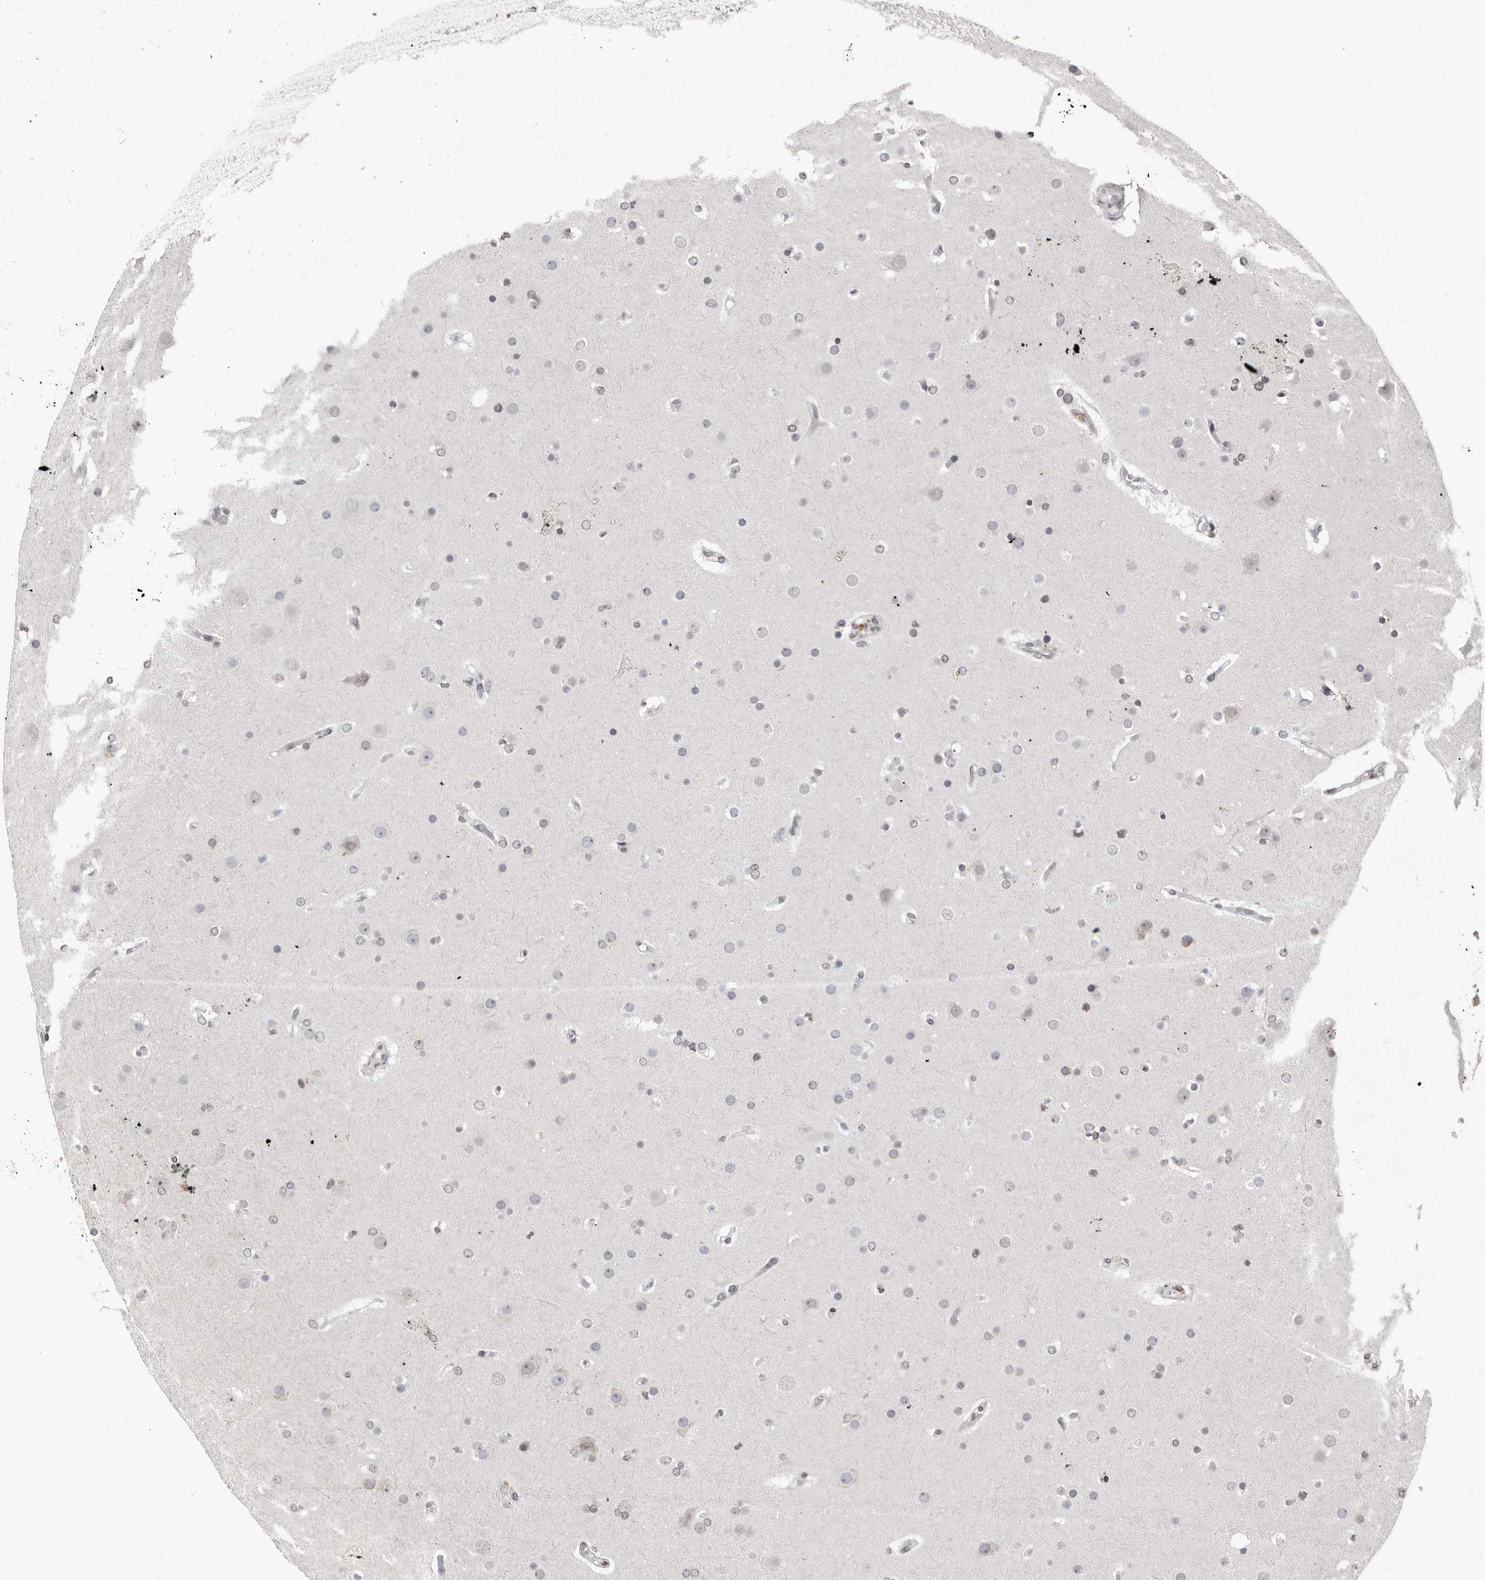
{"staining": {"intensity": "negative", "quantity": "none", "location": "none"}, "tissue": "glioma", "cell_type": "Tumor cells", "image_type": "cancer", "snomed": [{"axis": "morphology", "description": "Glioma, malignant, High grade"}, {"axis": "topography", "description": "Cerebral cortex"}], "caption": "There is no significant expression in tumor cells of glioma.", "gene": "THUMPD1", "patient": {"sex": "female", "age": 36}}